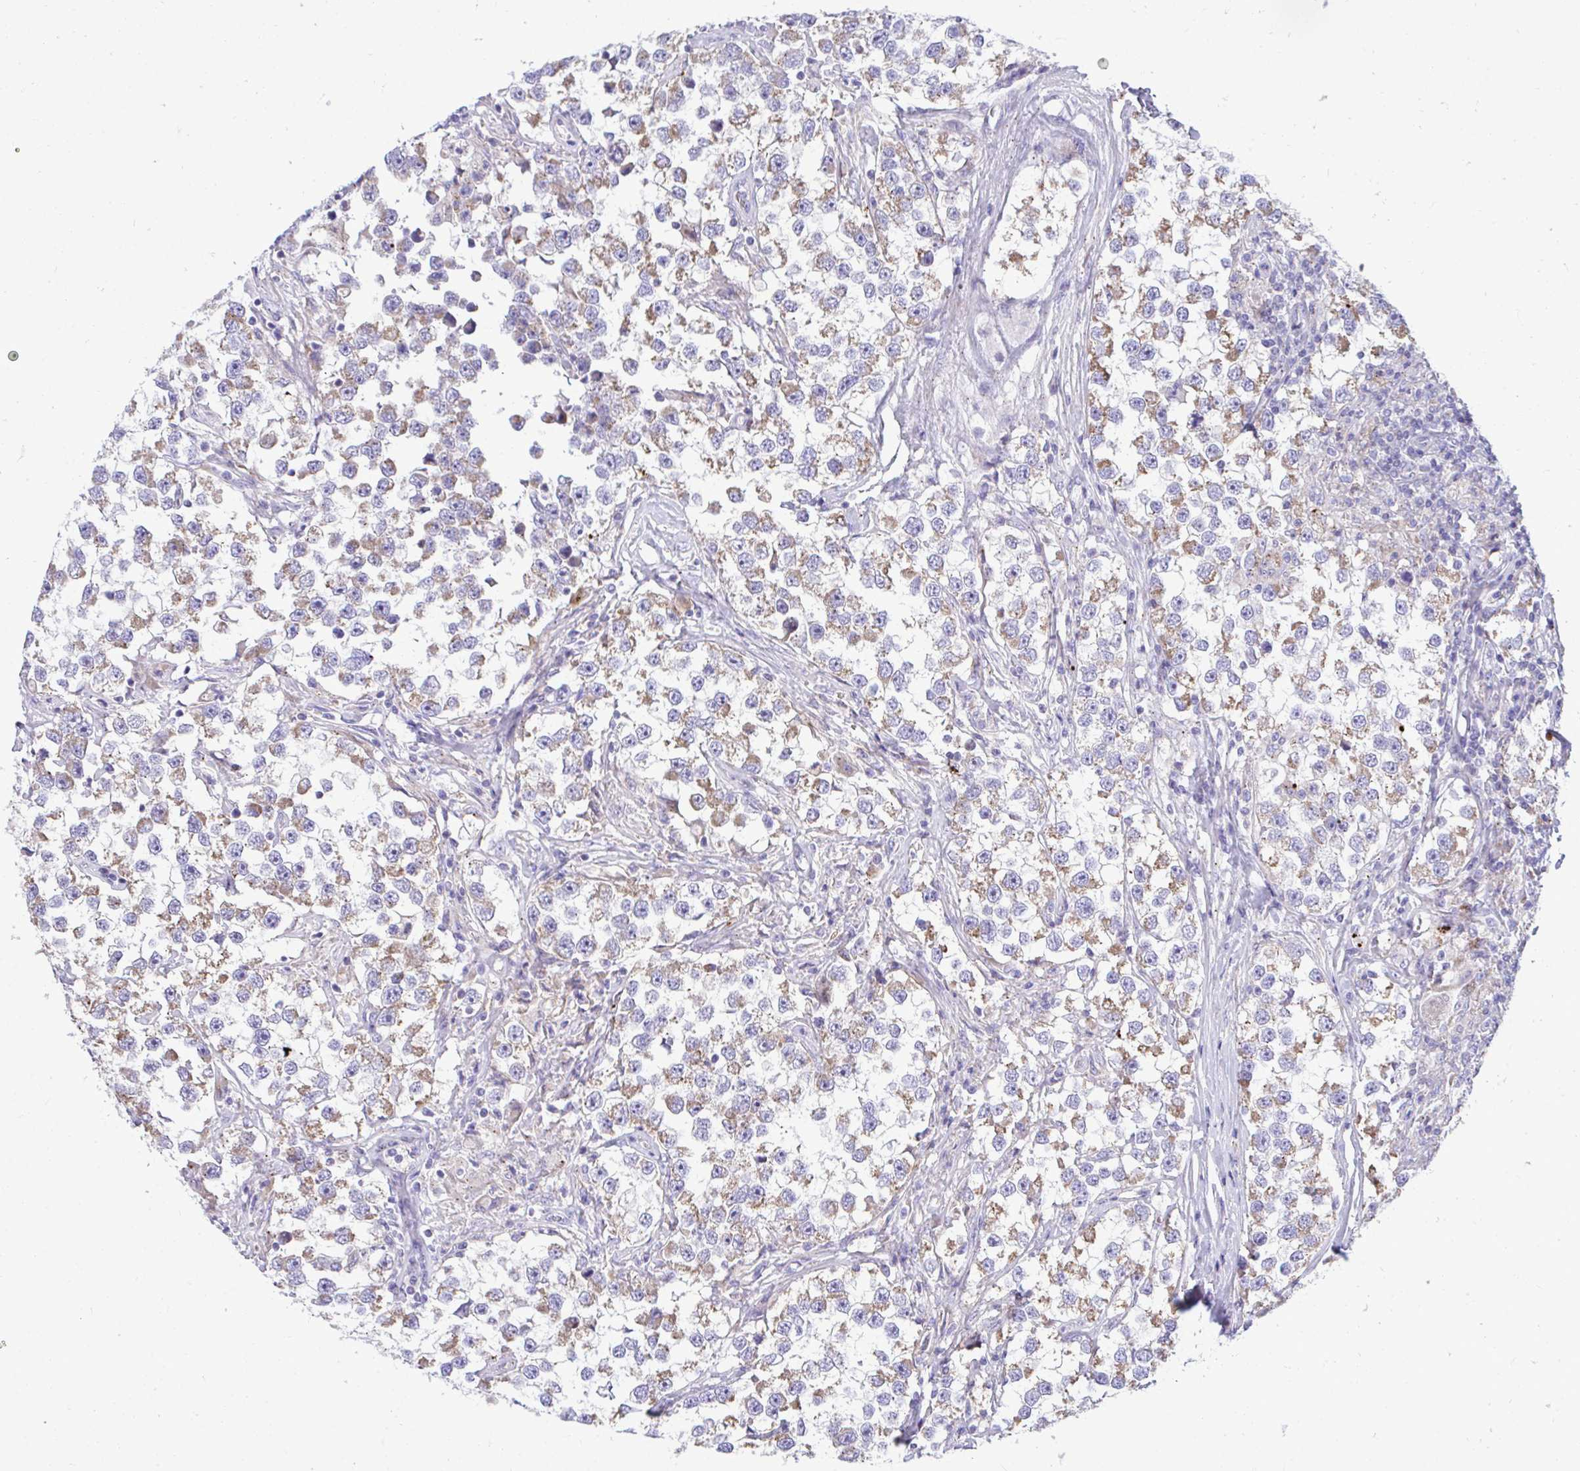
{"staining": {"intensity": "moderate", "quantity": ">75%", "location": "cytoplasmic/membranous"}, "tissue": "testis cancer", "cell_type": "Tumor cells", "image_type": "cancer", "snomed": [{"axis": "morphology", "description": "Seminoma, NOS"}, {"axis": "topography", "description": "Testis"}], "caption": "Testis cancer (seminoma) tissue demonstrates moderate cytoplasmic/membranous positivity in about >75% of tumor cells, visualized by immunohistochemistry. Using DAB (3,3'-diaminobenzidine) (brown) and hematoxylin (blue) stains, captured at high magnification using brightfield microscopy.", "gene": "MRPS16", "patient": {"sex": "male", "age": 46}}